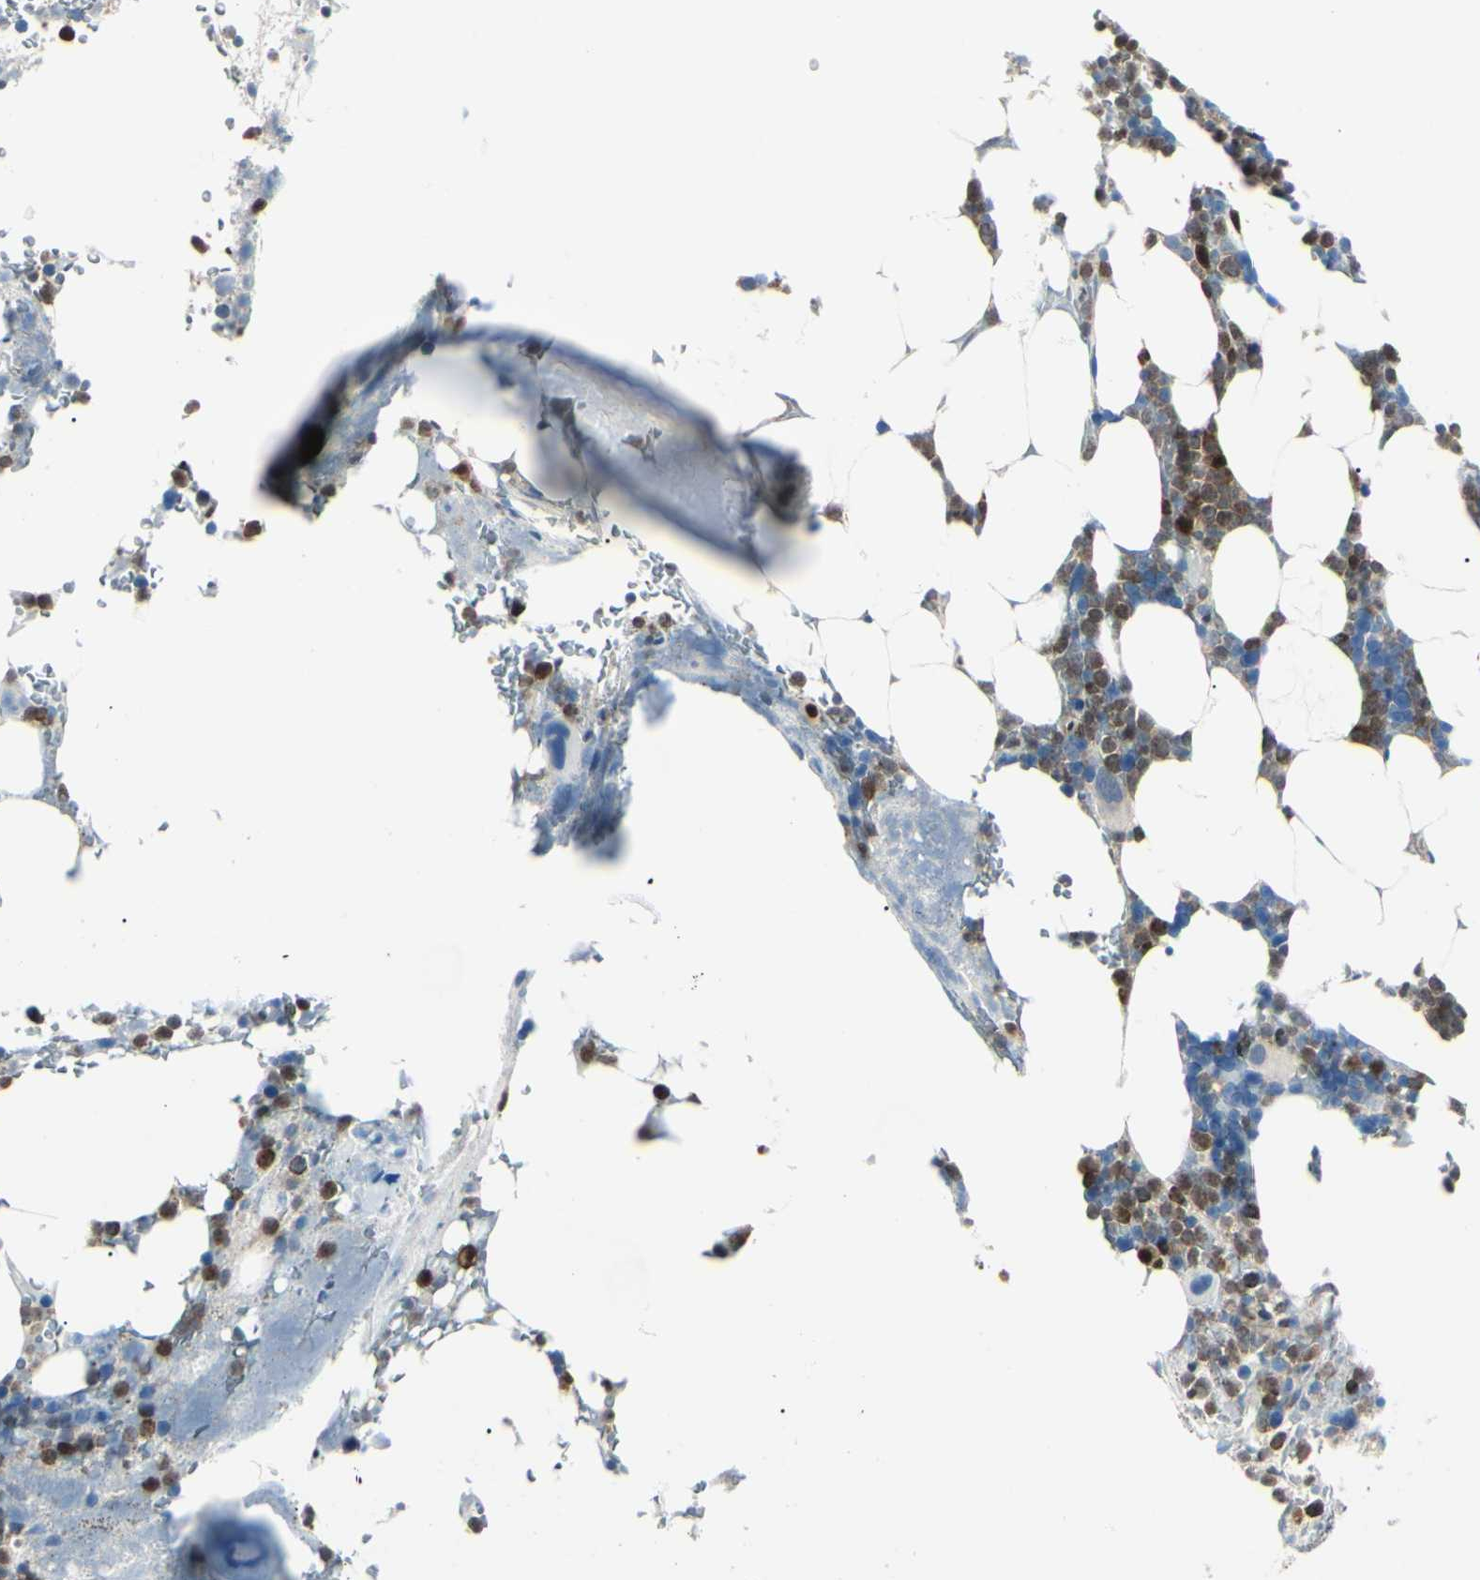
{"staining": {"intensity": "moderate", "quantity": "25%-75%", "location": "cytoplasmic/membranous,nuclear"}, "tissue": "bone marrow", "cell_type": "Hematopoietic cells", "image_type": "normal", "snomed": [{"axis": "morphology", "description": "Normal tissue, NOS"}, {"axis": "topography", "description": "Bone marrow"}], "caption": "Hematopoietic cells display medium levels of moderate cytoplasmic/membranous,nuclear positivity in about 25%-75% of cells in normal bone marrow. (IHC, brightfield microscopy, high magnification).", "gene": "PGK1", "patient": {"sex": "female", "age": 73}}